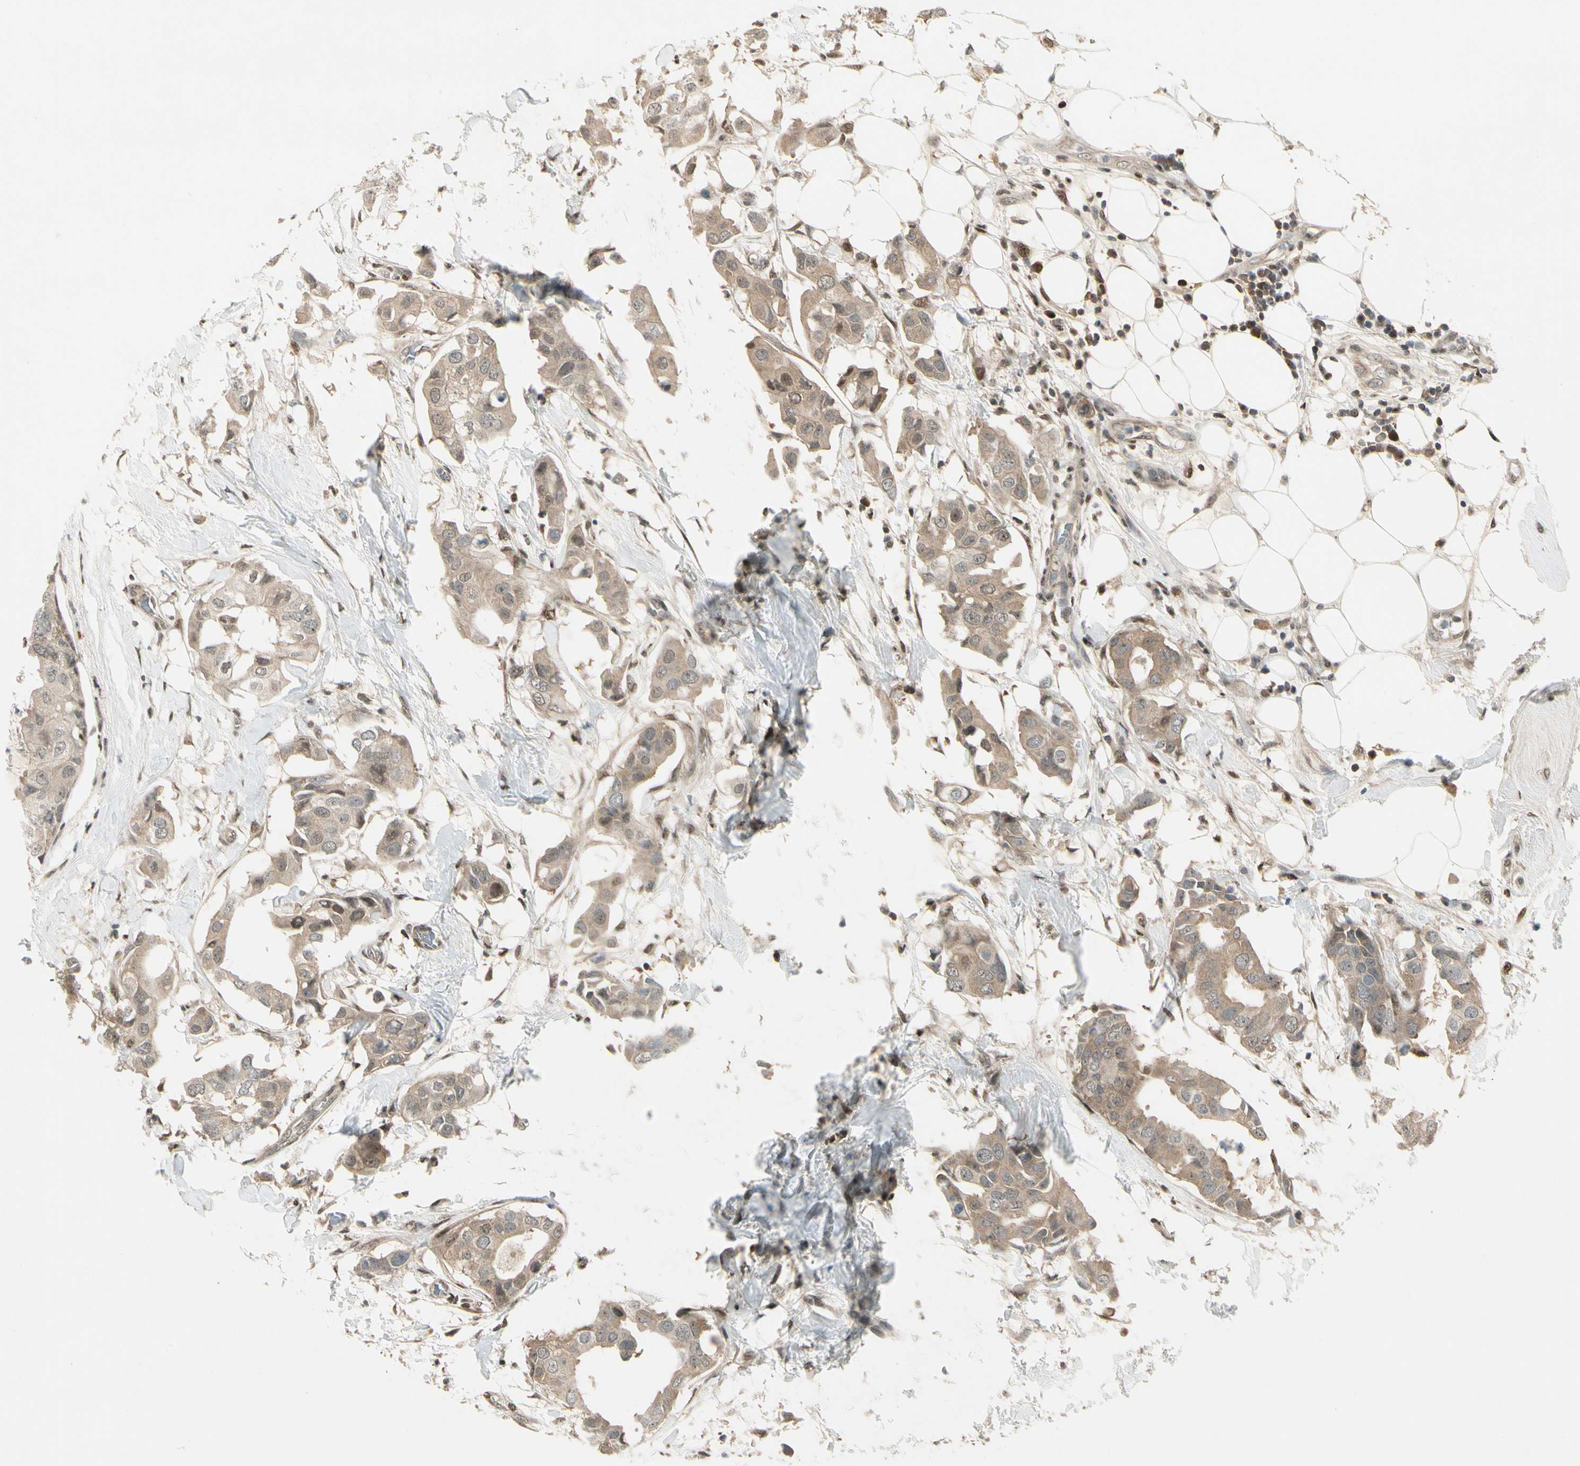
{"staining": {"intensity": "moderate", "quantity": ">75%", "location": "cytoplasmic/membranous"}, "tissue": "breast cancer", "cell_type": "Tumor cells", "image_type": "cancer", "snomed": [{"axis": "morphology", "description": "Duct carcinoma"}, {"axis": "topography", "description": "Breast"}], "caption": "A high-resolution histopathology image shows immunohistochemistry staining of breast infiltrating ductal carcinoma, which displays moderate cytoplasmic/membranous positivity in approximately >75% of tumor cells.", "gene": "GTF3A", "patient": {"sex": "female", "age": 40}}